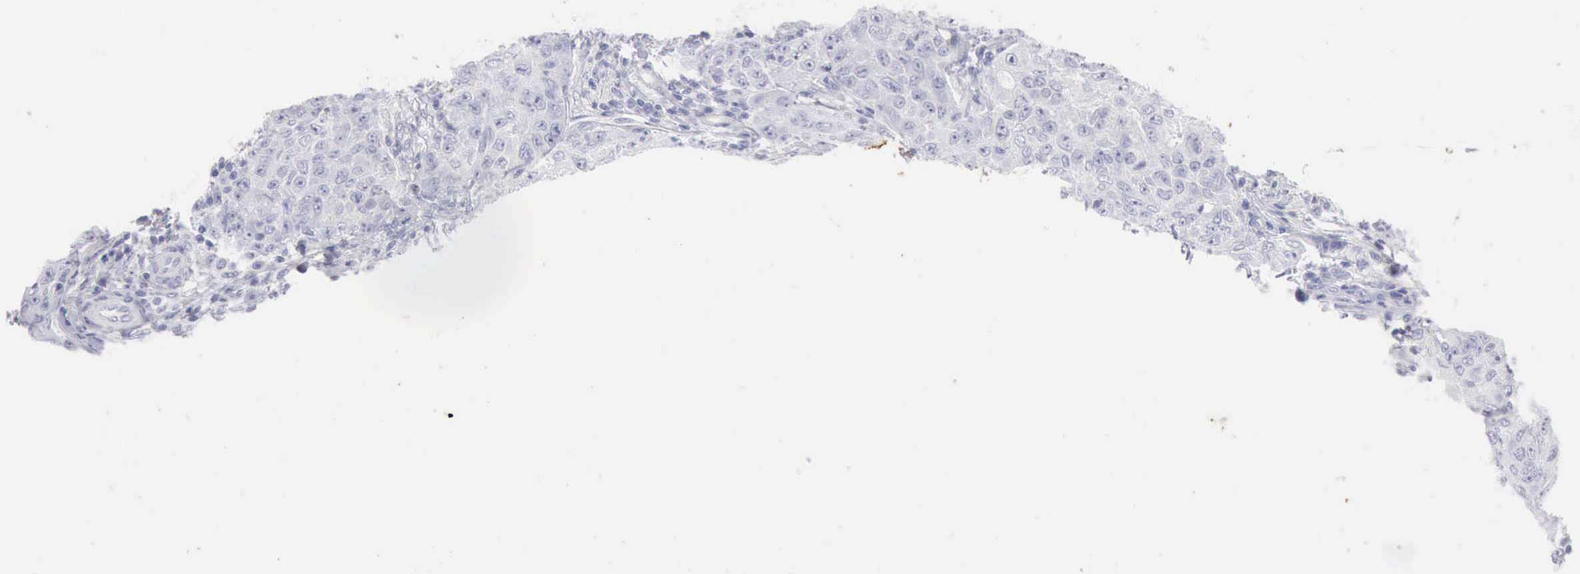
{"staining": {"intensity": "negative", "quantity": "none", "location": "none"}, "tissue": "lymph node", "cell_type": "Germinal center cells", "image_type": "normal", "snomed": [{"axis": "morphology", "description": "Normal tissue, NOS"}, {"axis": "topography", "description": "Lymph node"}], "caption": "IHC micrograph of benign lymph node stained for a protein (brown), which demonstrates no positivity in germinal center cells.", "gene": "KRT10", "patient": {"sex": "female", "age": 42}}